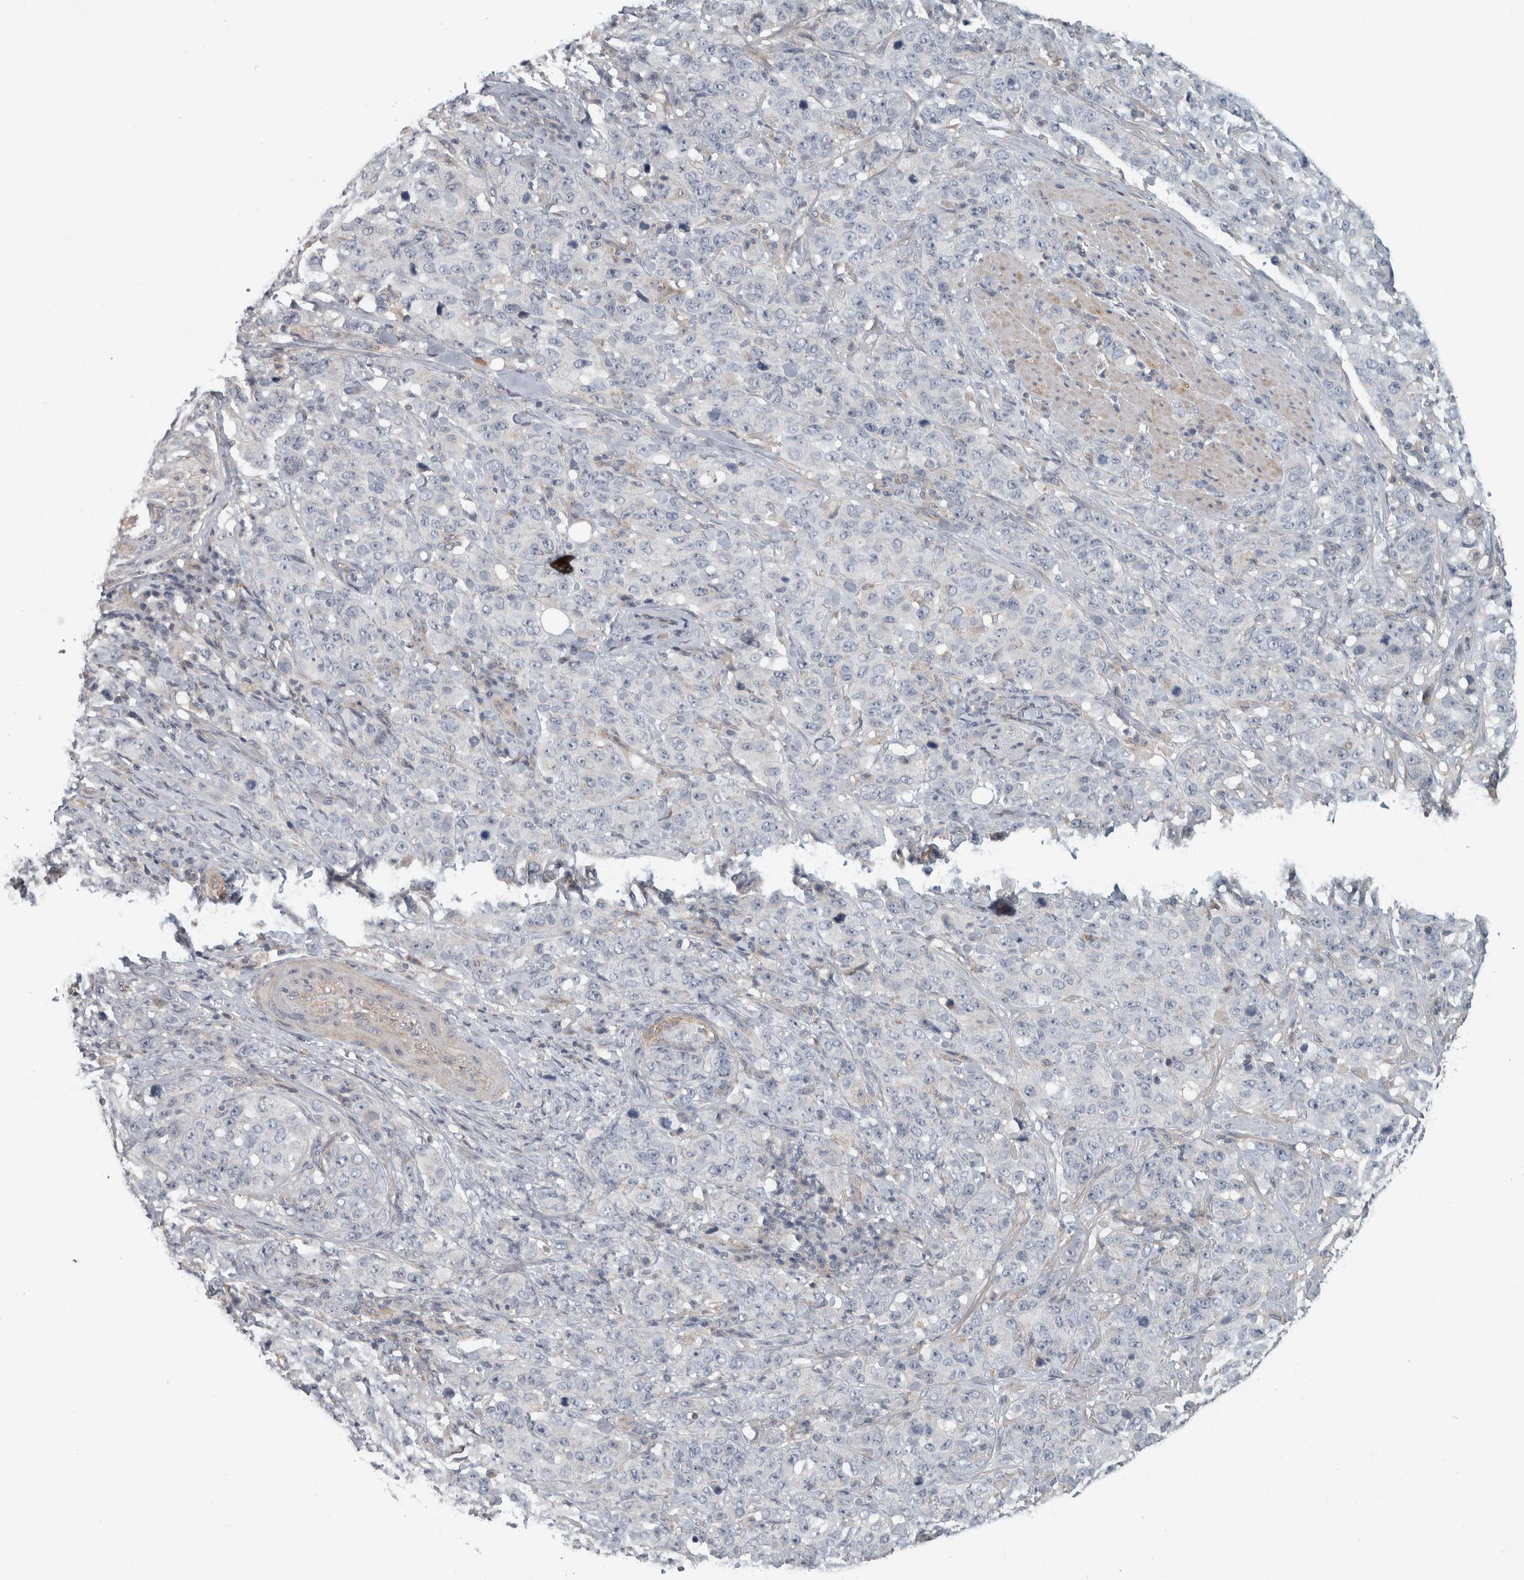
{"staining": {"intensity": "negative", "quantity": "none", "location": "none"}, "tissue": "stomach cancer", "cell_type": "Tumor cells", "image_type": "cancer", "snomed": [{"axis": "morphology", "description": "Adenocarcinoma, NOS"}, {"axis": "topography", "description": "Stomach"}], "caption": "IHC of stomach cancer (adenocarcinoma) reveals no staining in tumor cells.", "gene": "KCNJ3", "patient": {"sex": "male", "age": 48}}